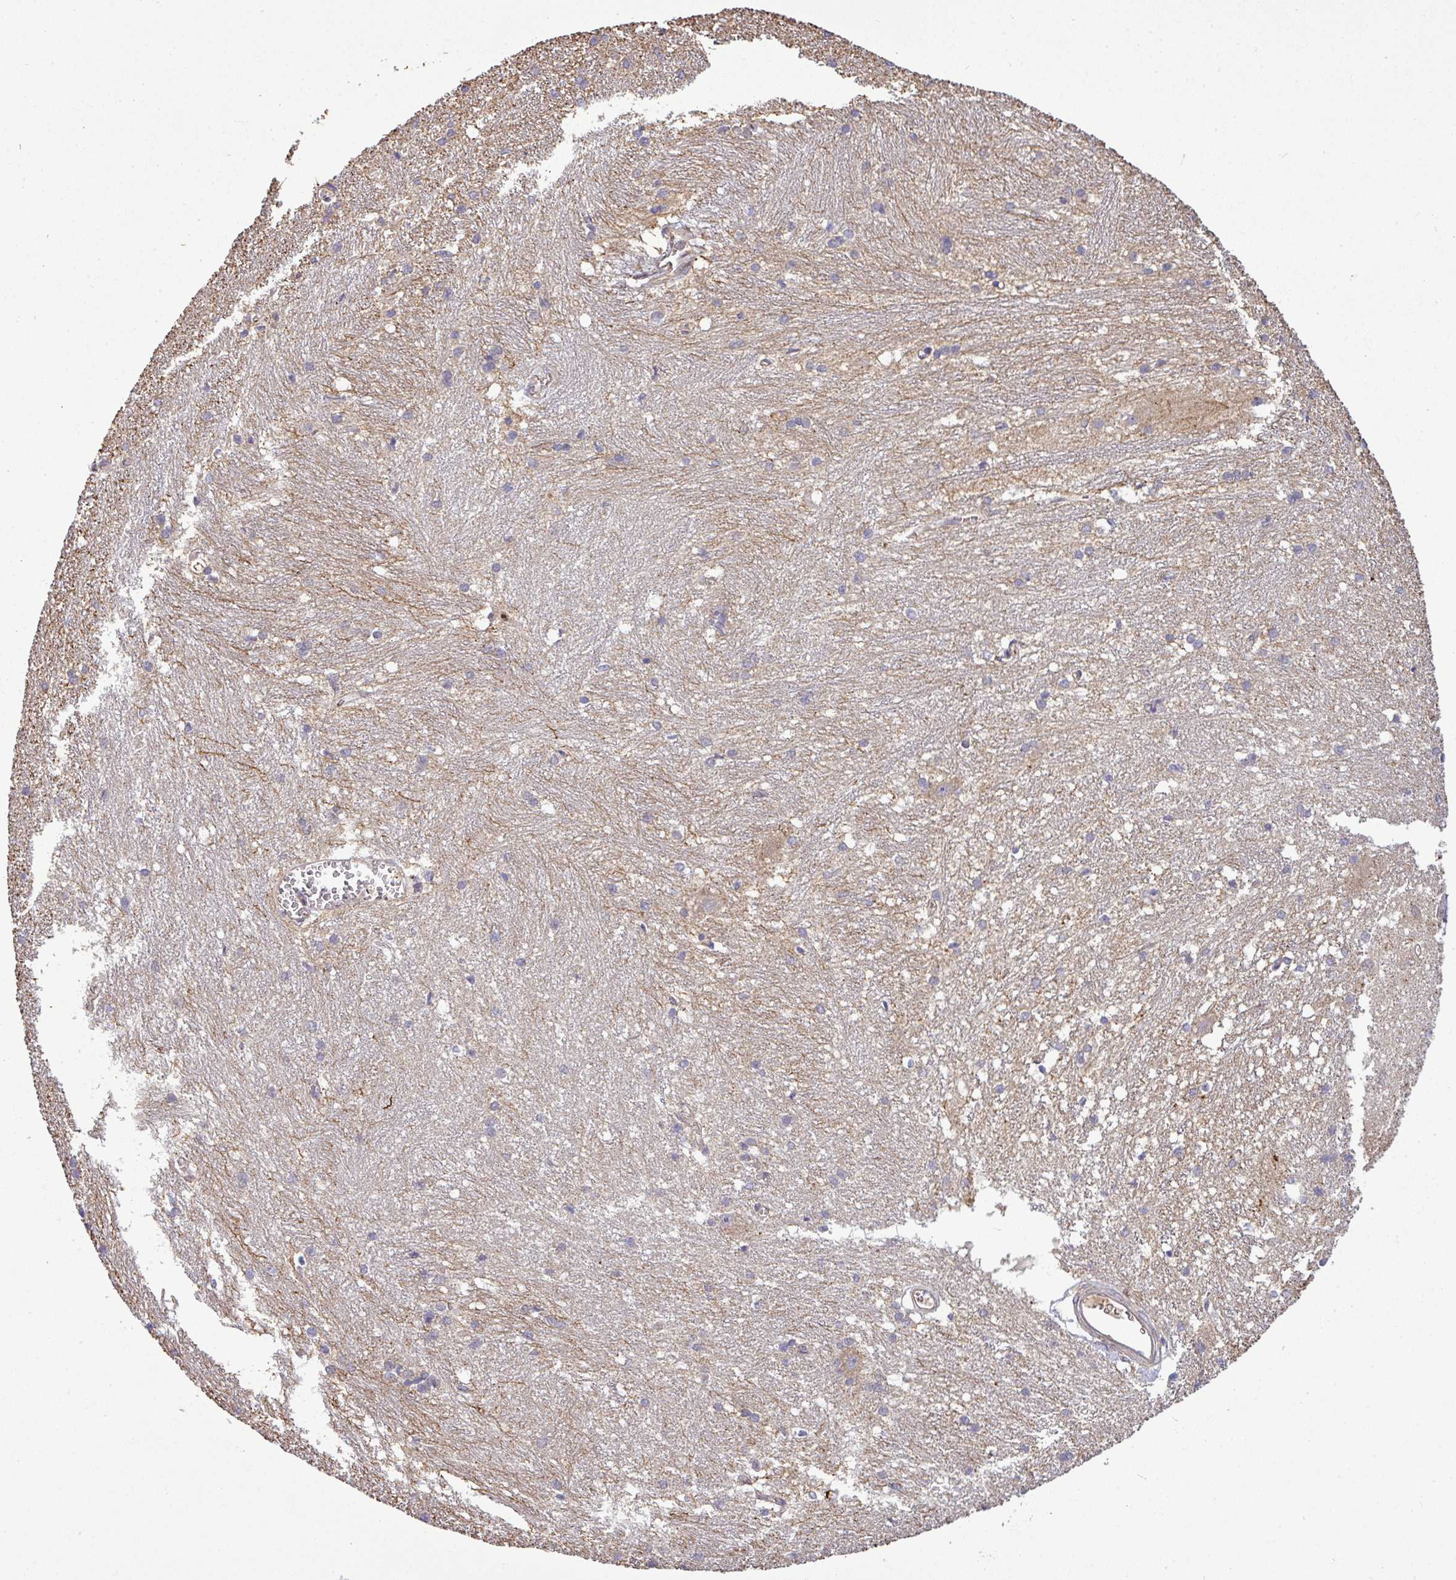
{"staining": {"intensity": "negative", "quantity": "none", "location": "none"}, "tissue": "caudate", "cell_type": "Glial cells", "image_type": "normal", "snomed": [{"axis": "morphology", "description": "Normal tissue, NOS"}, {"axis": "topography", "description": "Lateral ventricle wall"}], "caption": "High power microscopy photomicrograph of an IHC histopathology image of benign caudate, revealing no significant staining in glial cells.", "gene": "PAPLN", "patient": {"sex": "male", "age": 37}}